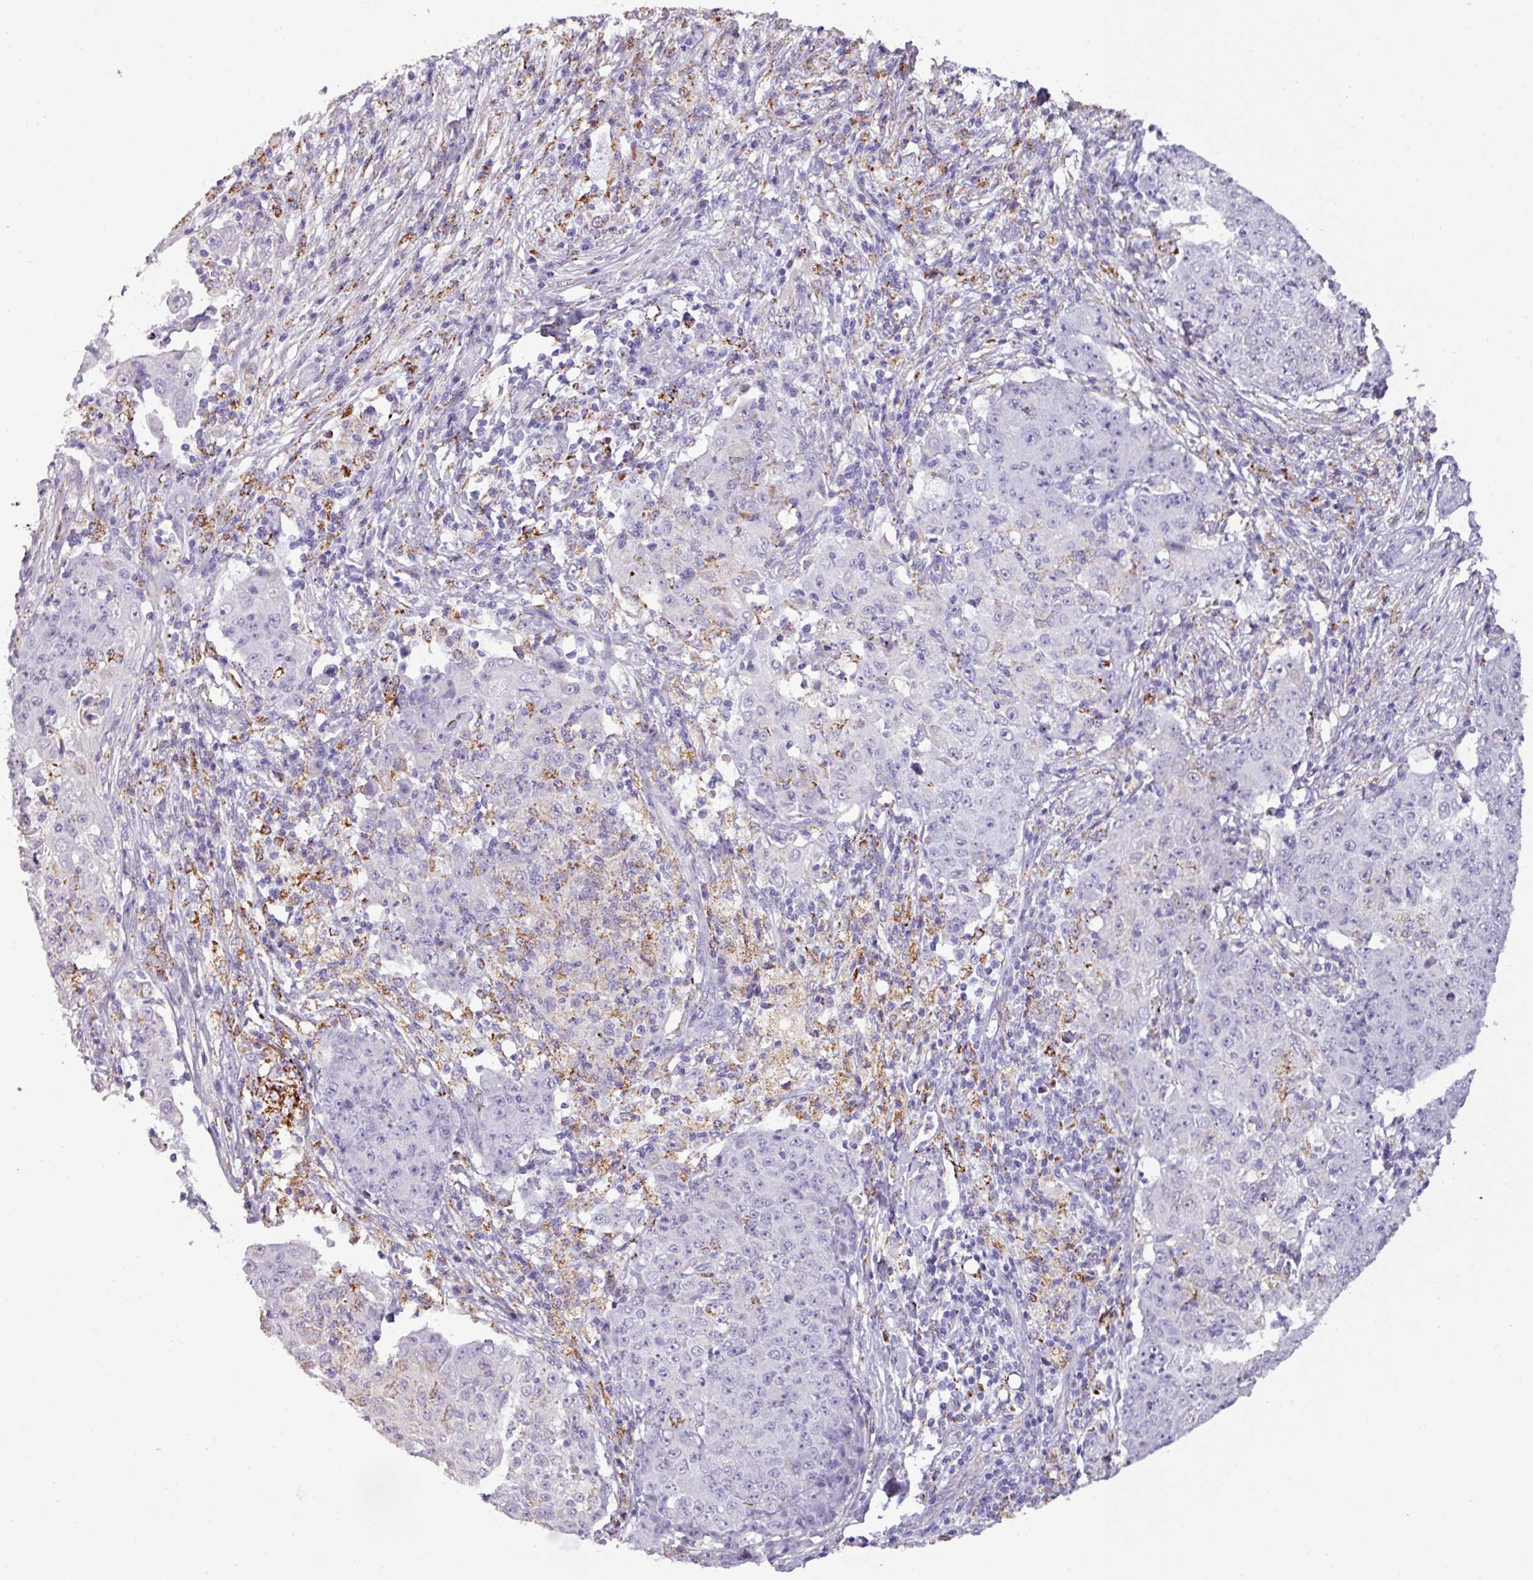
{"staining": {"intensity": "negative", "quantity": "none", "location": "none"}, "tissue": "ovarian cancer", "cell_type": "Tumor cells", "image_type": "cancer", "snomed": [{"axis": "morphology", "description": "Carcinoma, endometroid"}, {"axis": "topography", "description": "Ovary"}], "caption": "DAB (3,3'-diaminobenzidine) immunohistochemical staining of endometroid carcinoma (ovarian) exhibits no significant expression in tumor cells.", "gene": "ZNF667", "patient": {"sex": "female", "age": 42}}